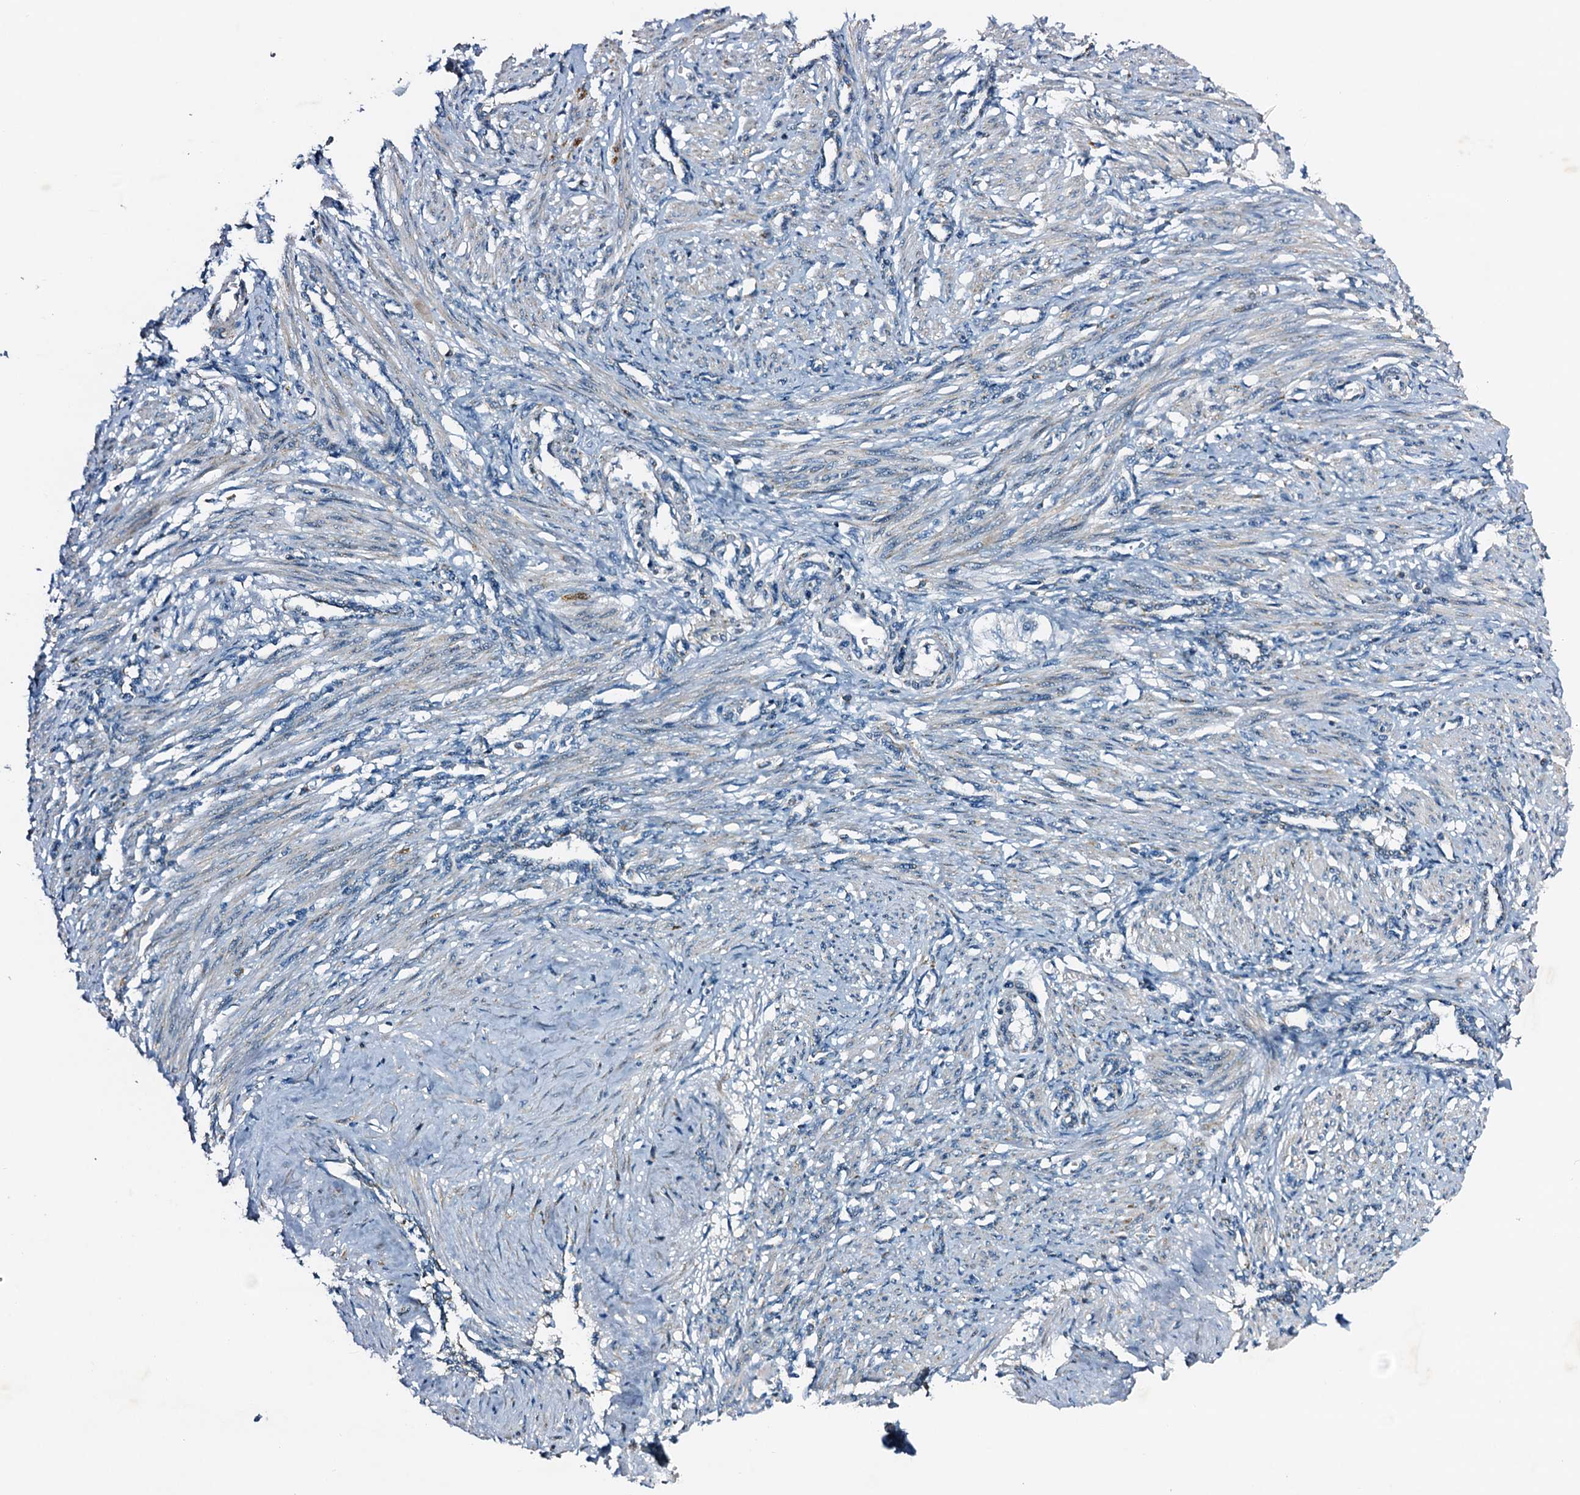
{"staining": {"intensity": "weak", "quantity": "25%-75%", "location": "cytoplasmic/membranous"}, "tissue": "smooth muscle", "cell_type": "Smooth muscle cells", "image_type": "normal", "snomed": [{"axis": "morphology", "description": "Normal tissue, NOS"}, {"axis": "topography", "description": "Endometrium"}], "caption": "A high-resolution micrograph shows immunohistochemistry (IHC) staining of benign smooth muscle, which exhibits weak cytoplasmic/membranous staining in about 25%-75% of smooth muscle cells. The staining is performed using DAB brown chromogen to label protein expression. The nuclei are counter-stained blue using hematoxylin.", "gene": "POC1A", "patient": {"sex": "female", "age": 33}}